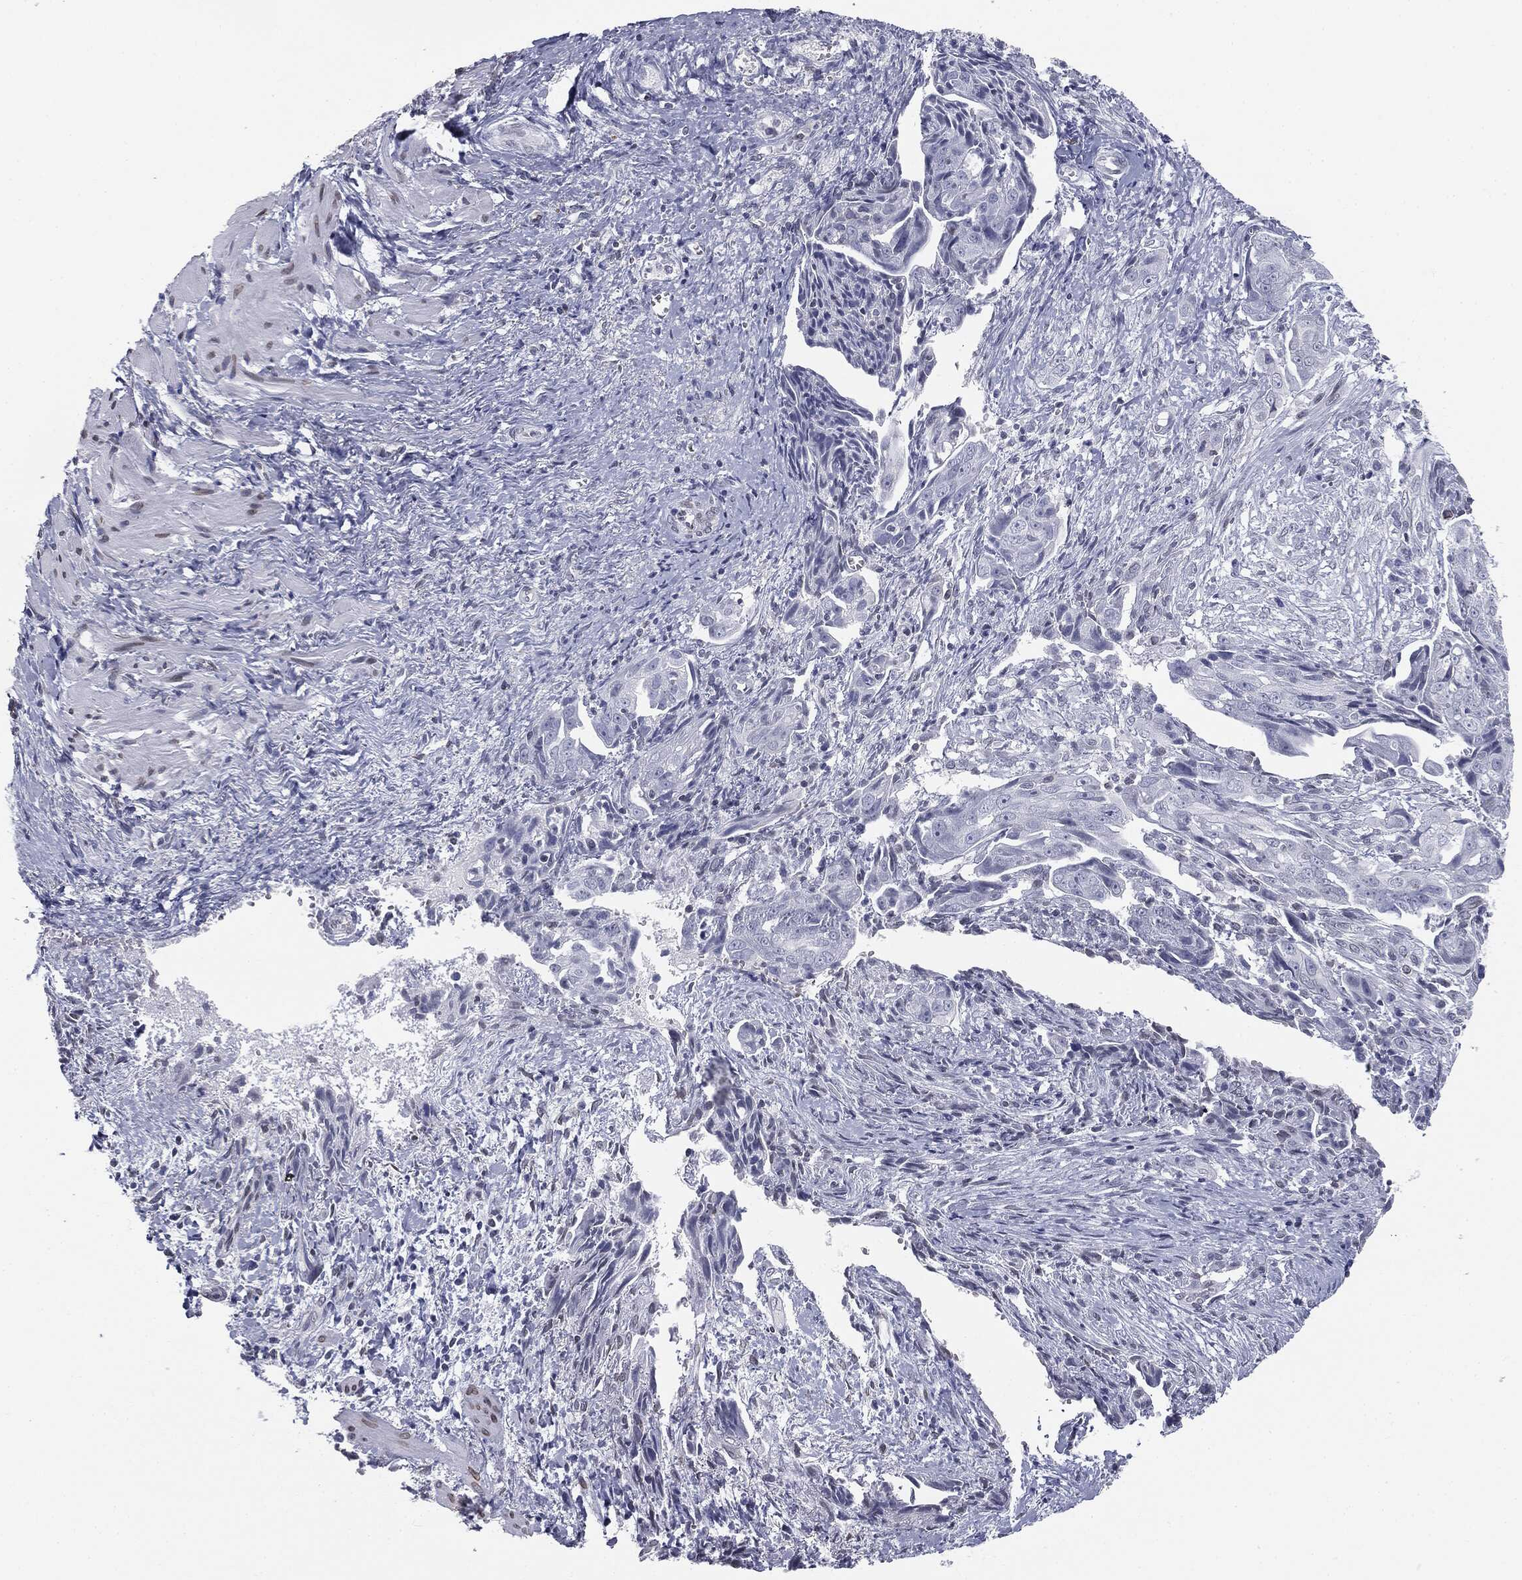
{"staining": {"intensity": "negative", "quantity": "none", "location": "none"}, "tissue": "ovarian cancer", "cell_type": "Tumor cells", "image_type": "cancer", "snomed": [{"axis": "morphology", "description": "Carcinoma, endometroid"}, {"axis": "topography", "description": "Ovary"}], "caption": "The histopathology image demonstrates no staining of tumor cells in endometroid carcinoma (ovarian).", "gene": "ALDOB", "patient": {"sex": "female", "age": 70}}